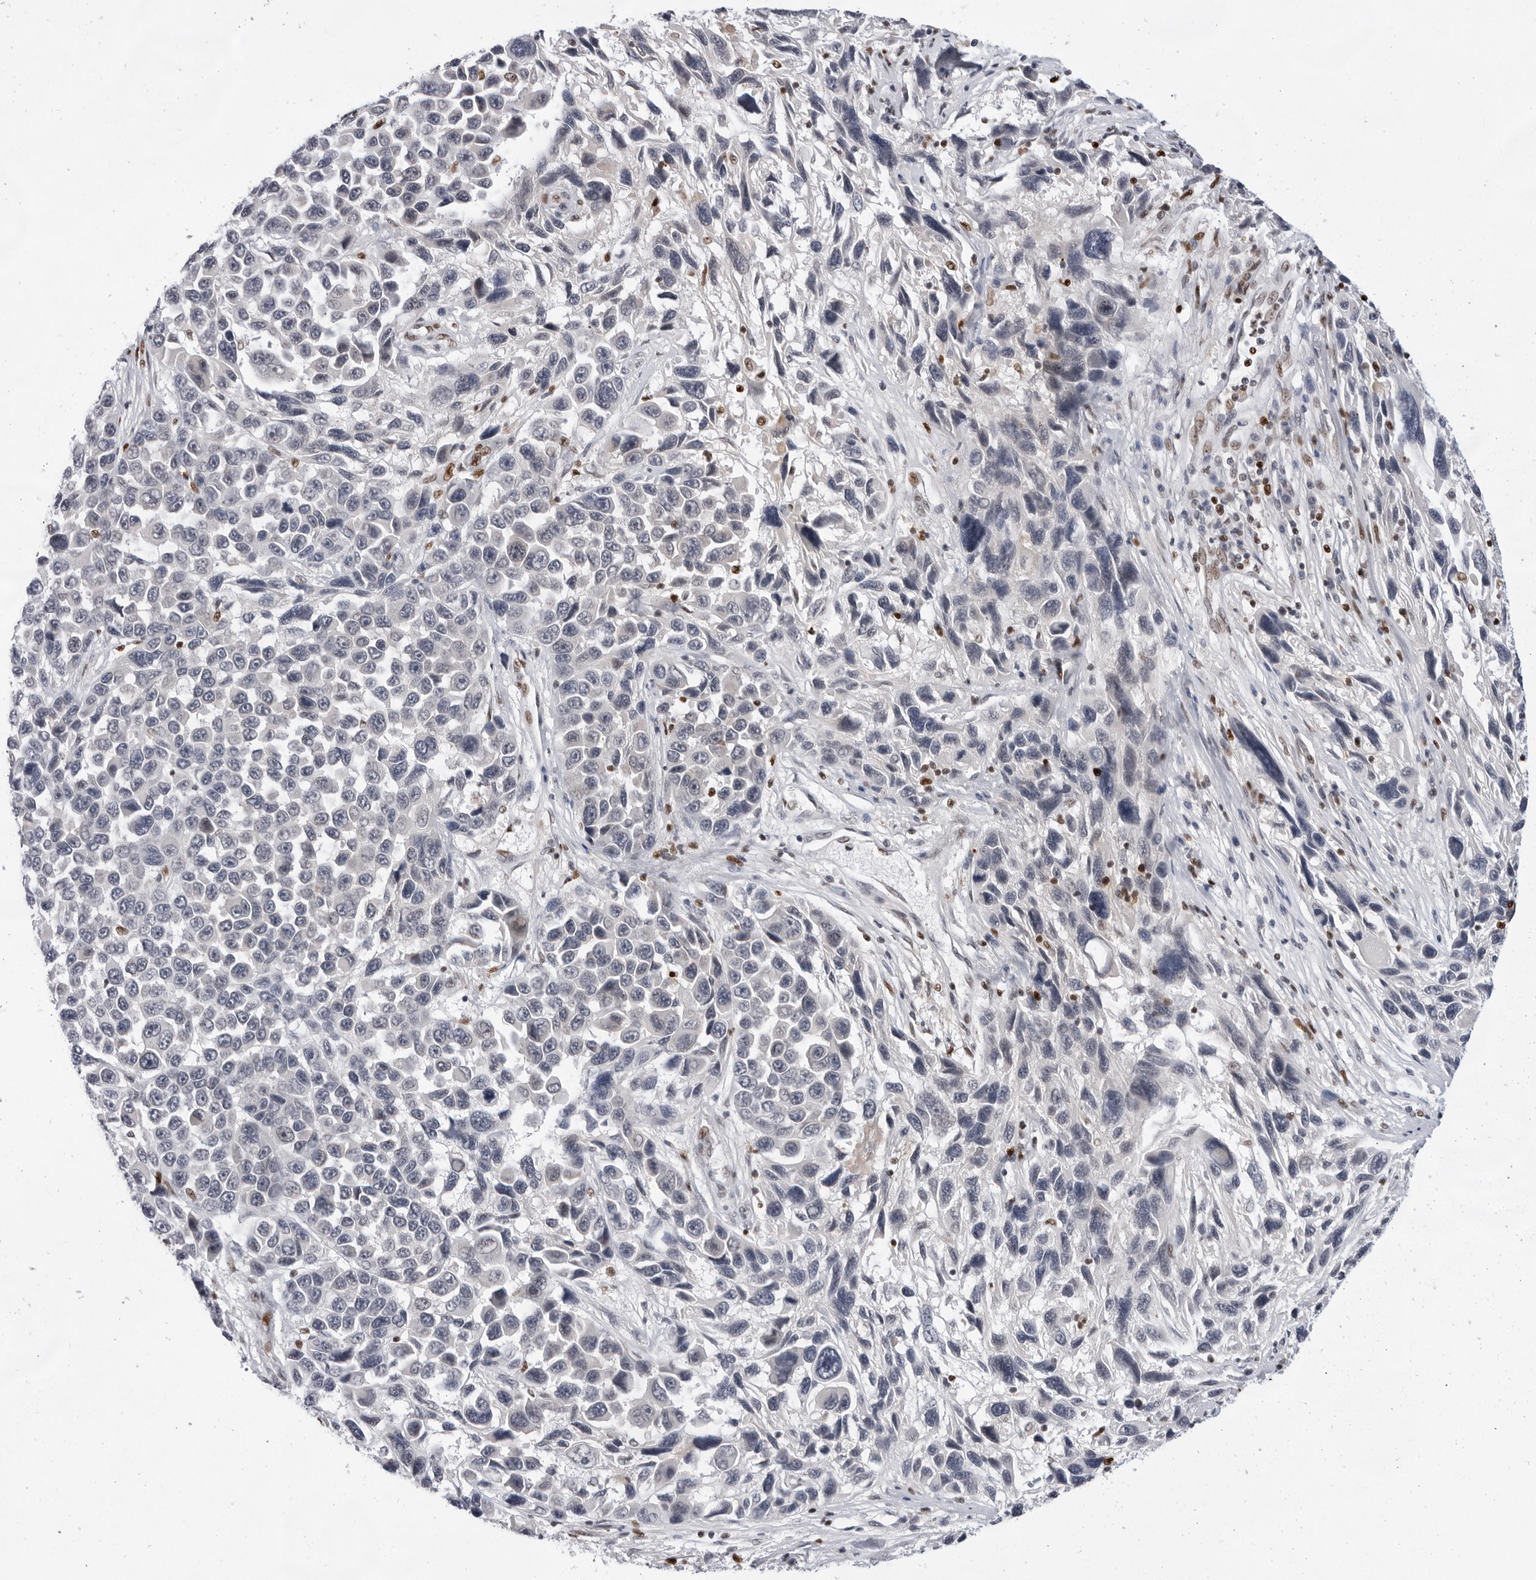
{"staining": {"intensity": "negative", "quantity": "none", "location": "none"}, "tissue": "melanoma", "cell_type": "Tumor cells", "image_type": "cancer", "snomed": [{"axis": "morphology", "description": "Malignant melanoma, NOS"}, {"axis": "topography", "description": "Skin"}], "caption": "Immunohistochemistry (IHC) image of neoplastic tissue: malignant melanoma stained with DAB (3,3'-diaminobenzidine) displays no significant protein staining in tumor cells. Nuclei are stained in blue.", "gene": "OGG1", "patient": {"sex": "male", "age": 53}}